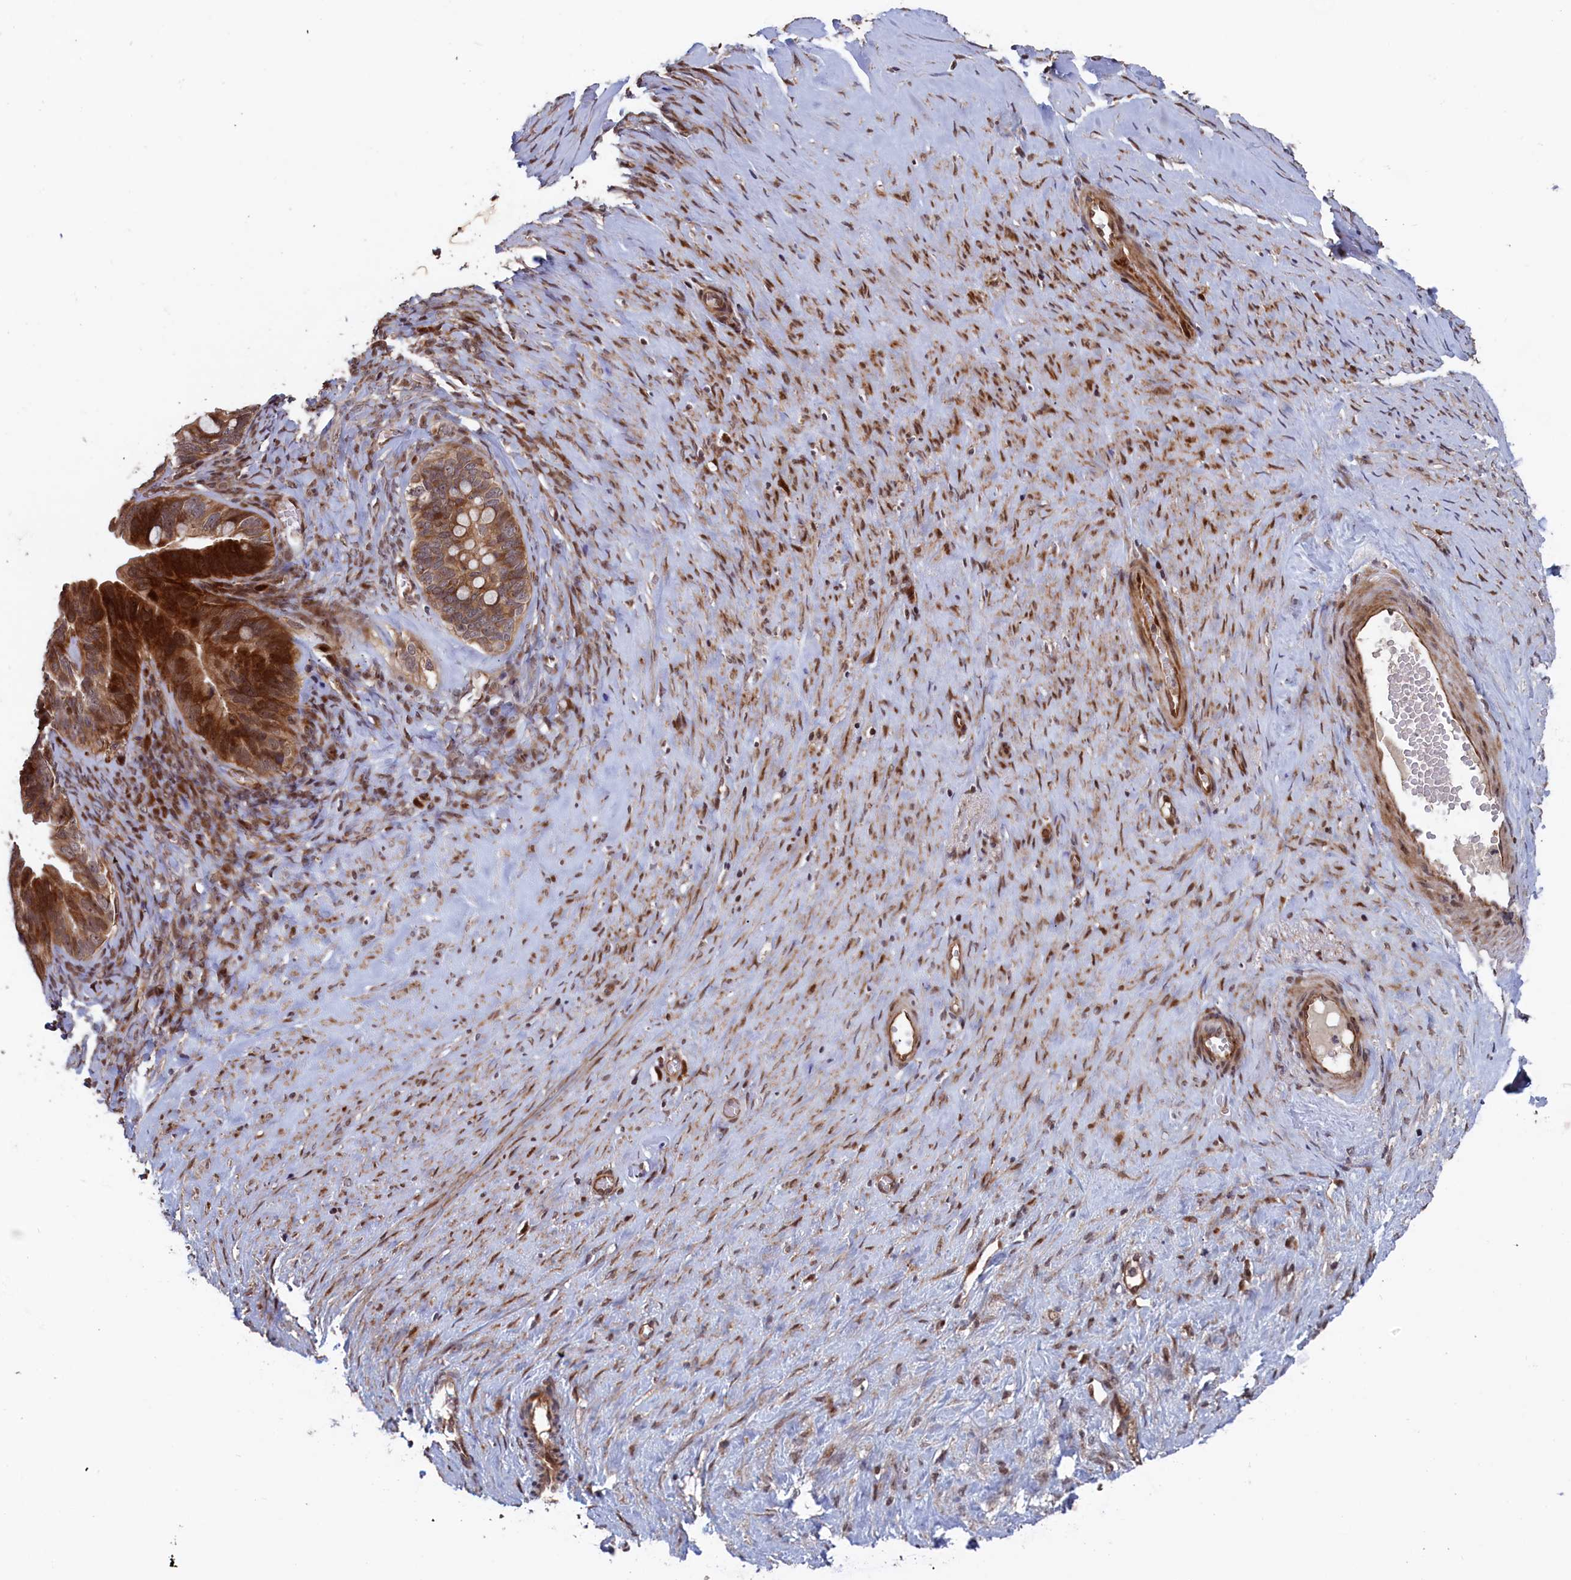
{"staining": {"intensity": "strong", "quantity": "25%-75%", "location": "cytoplasmic/membranous,nuclear"}, "tissue": "ovarian cancer", "cell_type": "Tumor cells", "image_type": "cancer", "snomed": [{"axis": "morphology", "description": "Cystadenocarcinoma, serous, NOS"}, {"axis": "topography", "description": "Ovary"}], "caption": "Immunohistochemistry micrograph of ovarian cancer stained for a protein (brown), which demonstrates high levels of strong cytoplasmic/membranous and nuclear staining in about 25%-75% of tumor cells.", "gene": "LSG1", "patient": {"sex": "female", "age": 56}}